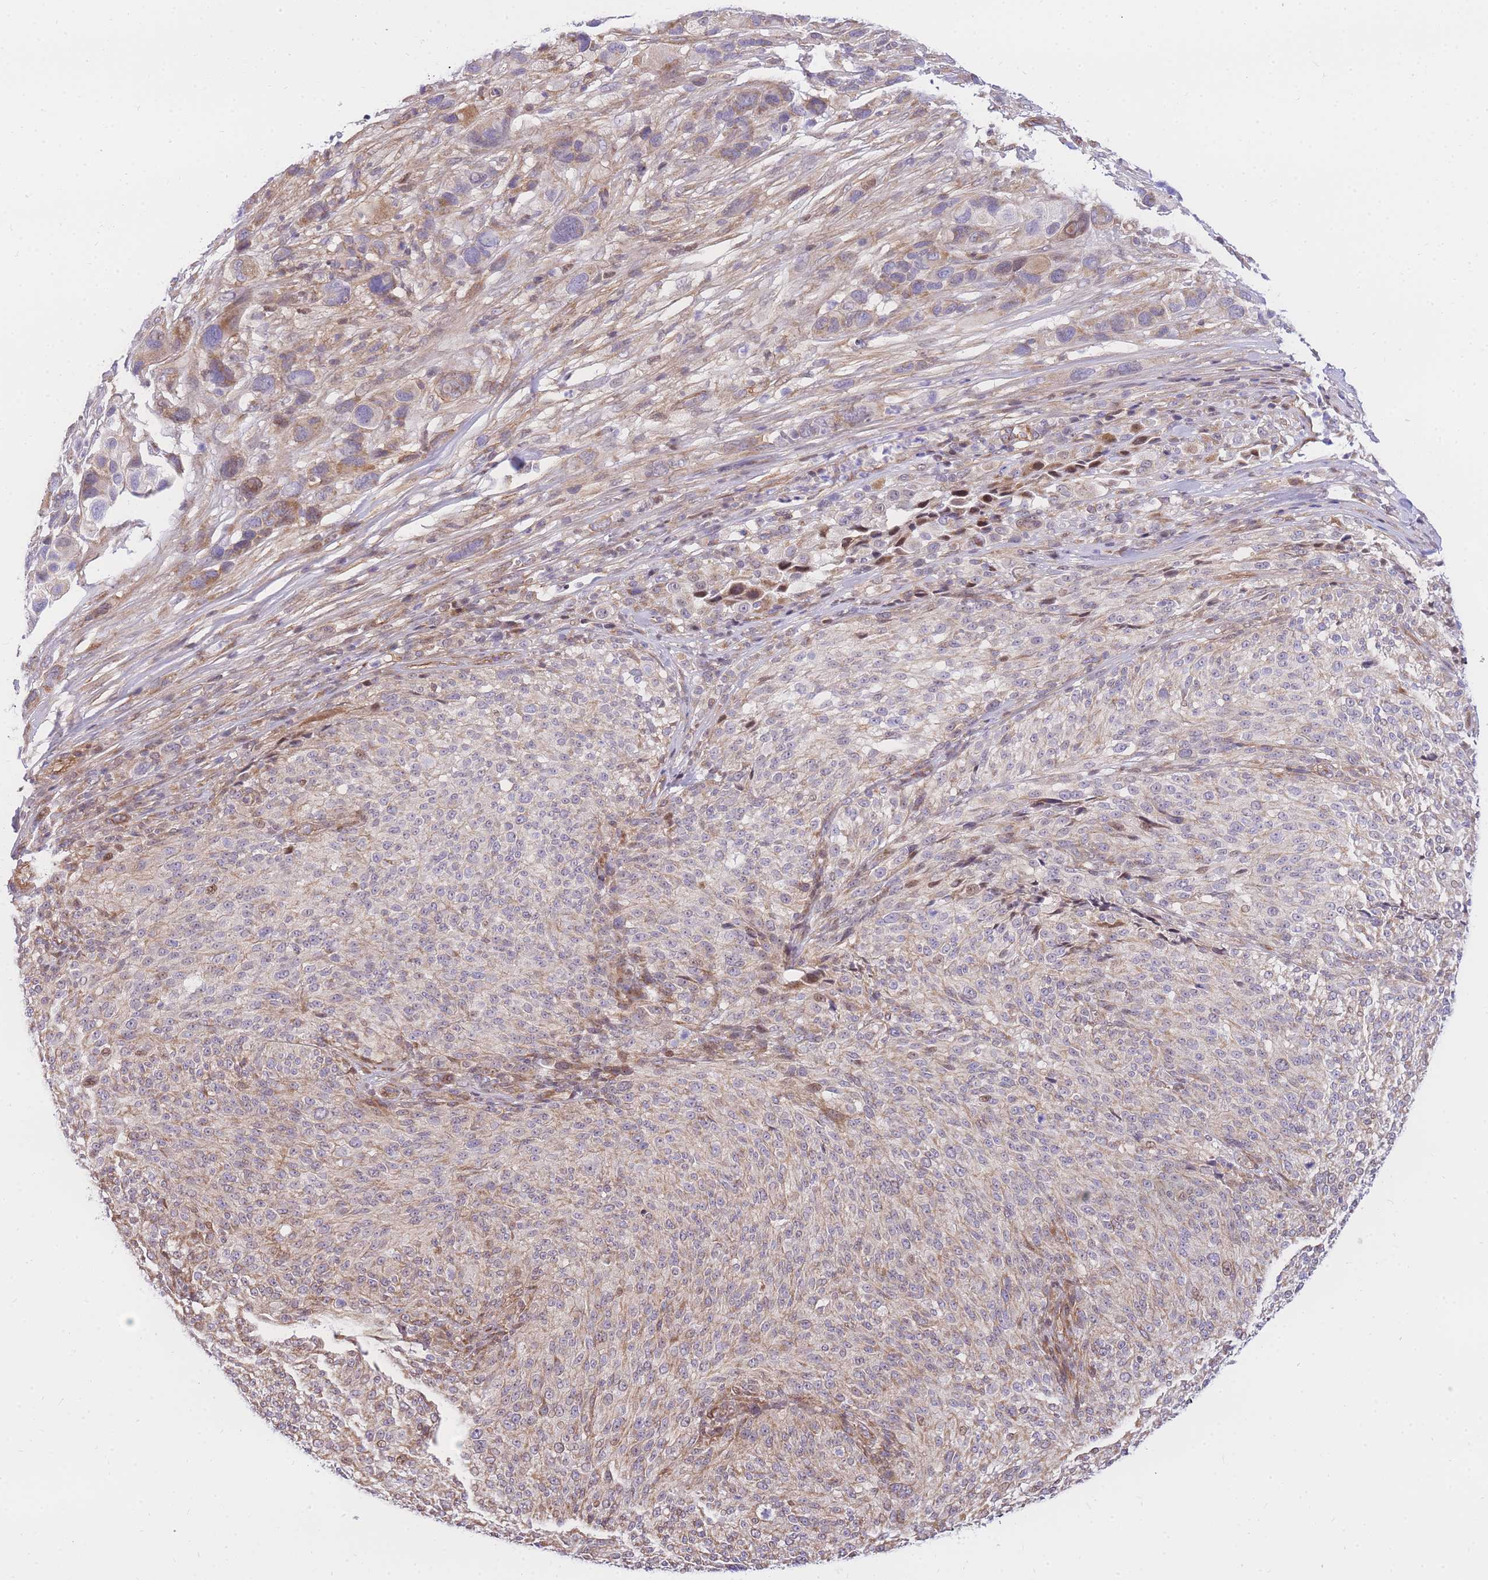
{"staining": {"intensity": "moderate", "quantity": "<25%", "location": "cytoplasmic/membranous"}, "tissue": "melanoma", "cell_type": "Tumor cells", "image_type": "cancer", "snomed": [{"axis": "morphology", "description": "Malignant melanoma, NOS"}, {"axis": "topography", "description": "Skin of trunk"}], "caption": "IHC staining of melanoma, which exhibits low levels of moderate cytoplasmic/membranous staining in approximately <25% of tumor cells indicating moderate cytoplasmic/membranous protein staining. The staining was performed using DAB (3,3'-diaminobenzidine) (brown) for protein detection and nuclei were counterstained in hematoxylin (blue).", "gene": "S100PBP", "patient": {"sex": "male", "age": 71}}